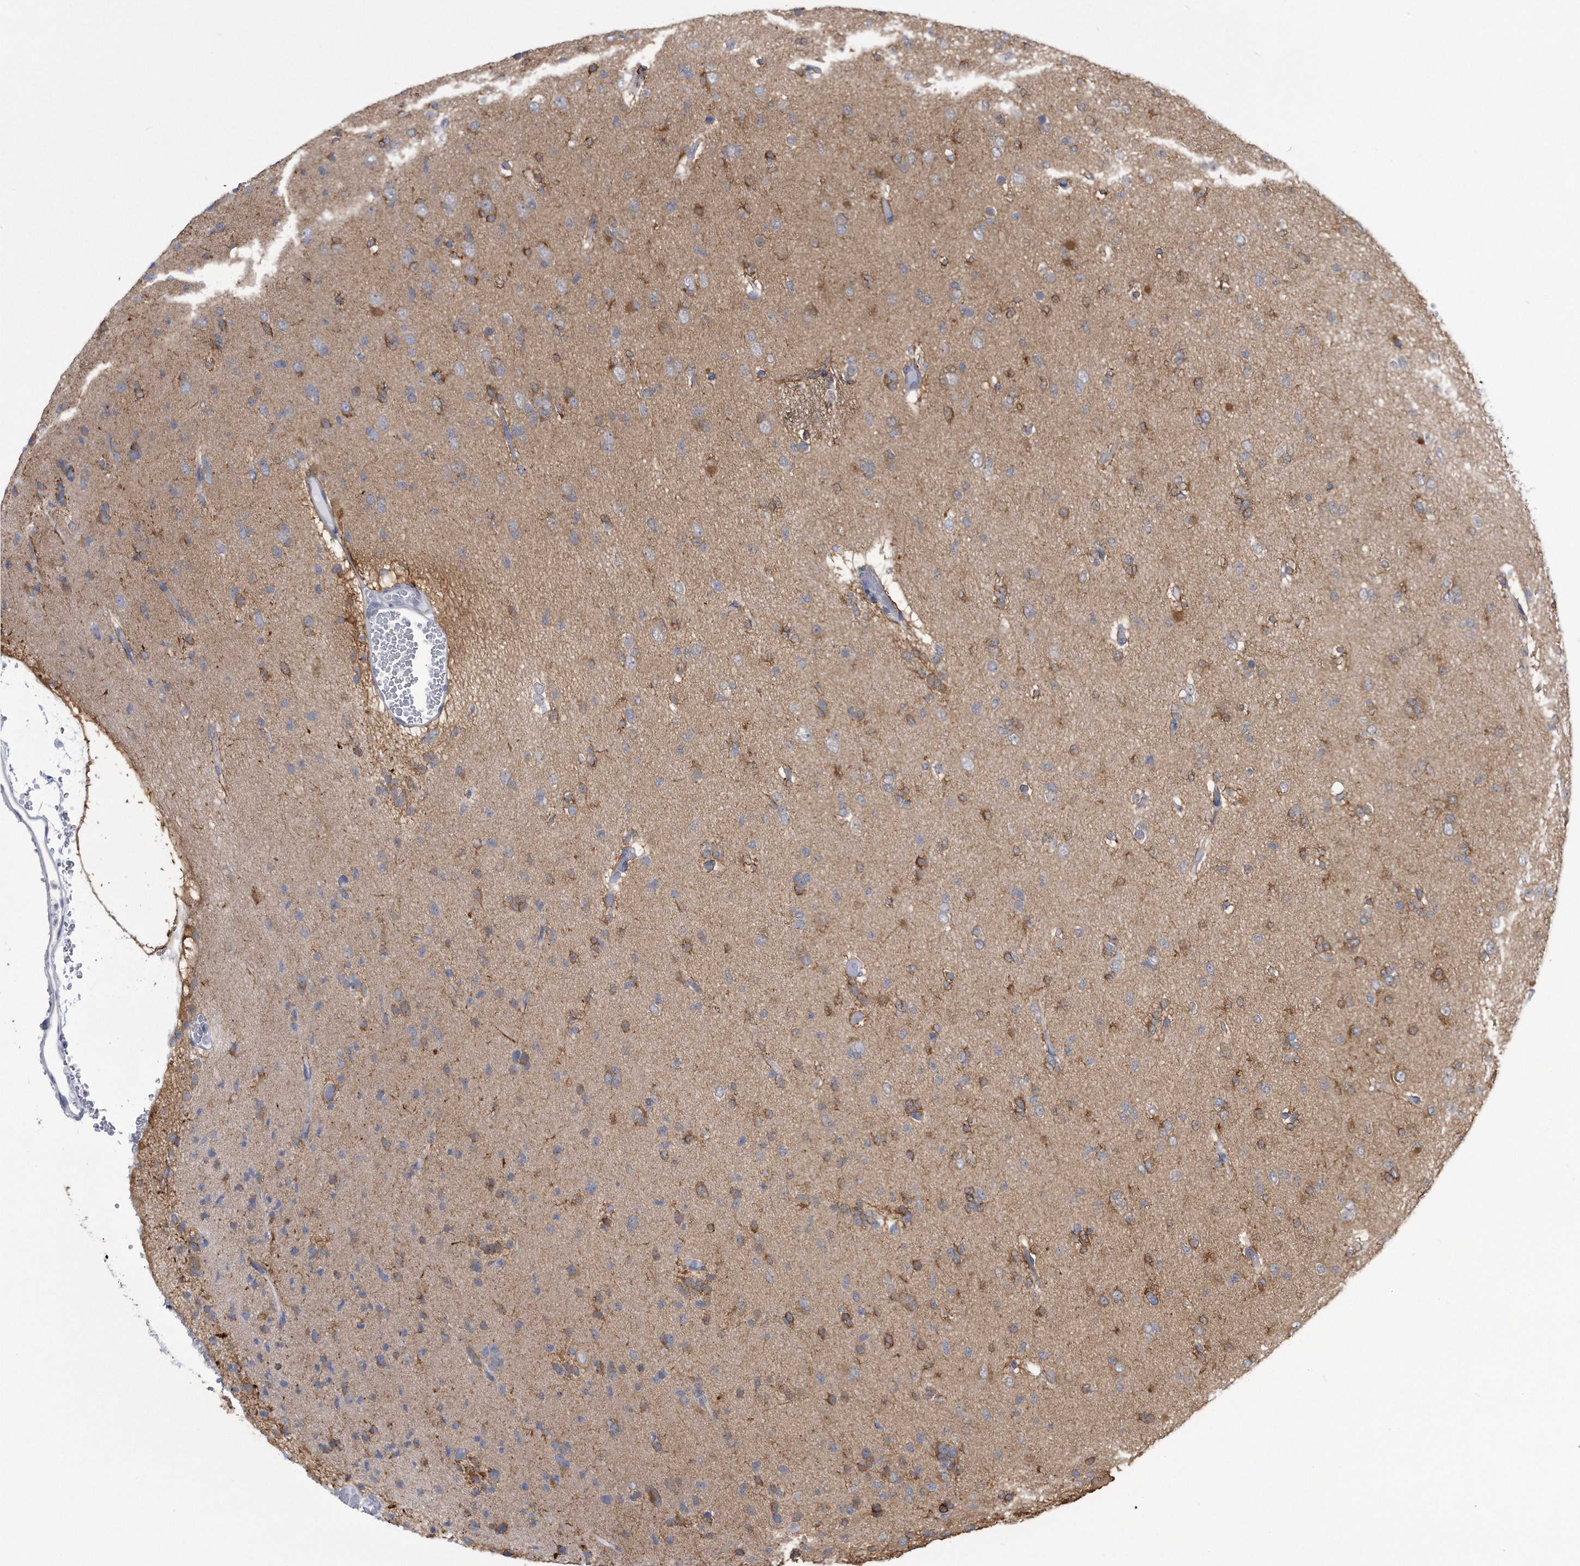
{"staining": {"intensity": "negative", "quantity": "none", "location": "none"}, "tissue": "glioma", "cell_type": "Tumor cells", "image_type": "cancer", "snomed": [{"axis": "morphology", "description": "Glioma, malignant, Low grade"}, {"axis": "topography", "description": "Brain"}], "caption": "Immunohistochemistry (IHC) micrograph of neoplastic tissue: malignant low-grade glioma stained with DAB demonstrates no significant protein expression in tumor cells.", "gene": "PYGB", "patient": {"sex": "female", "age": 22}}